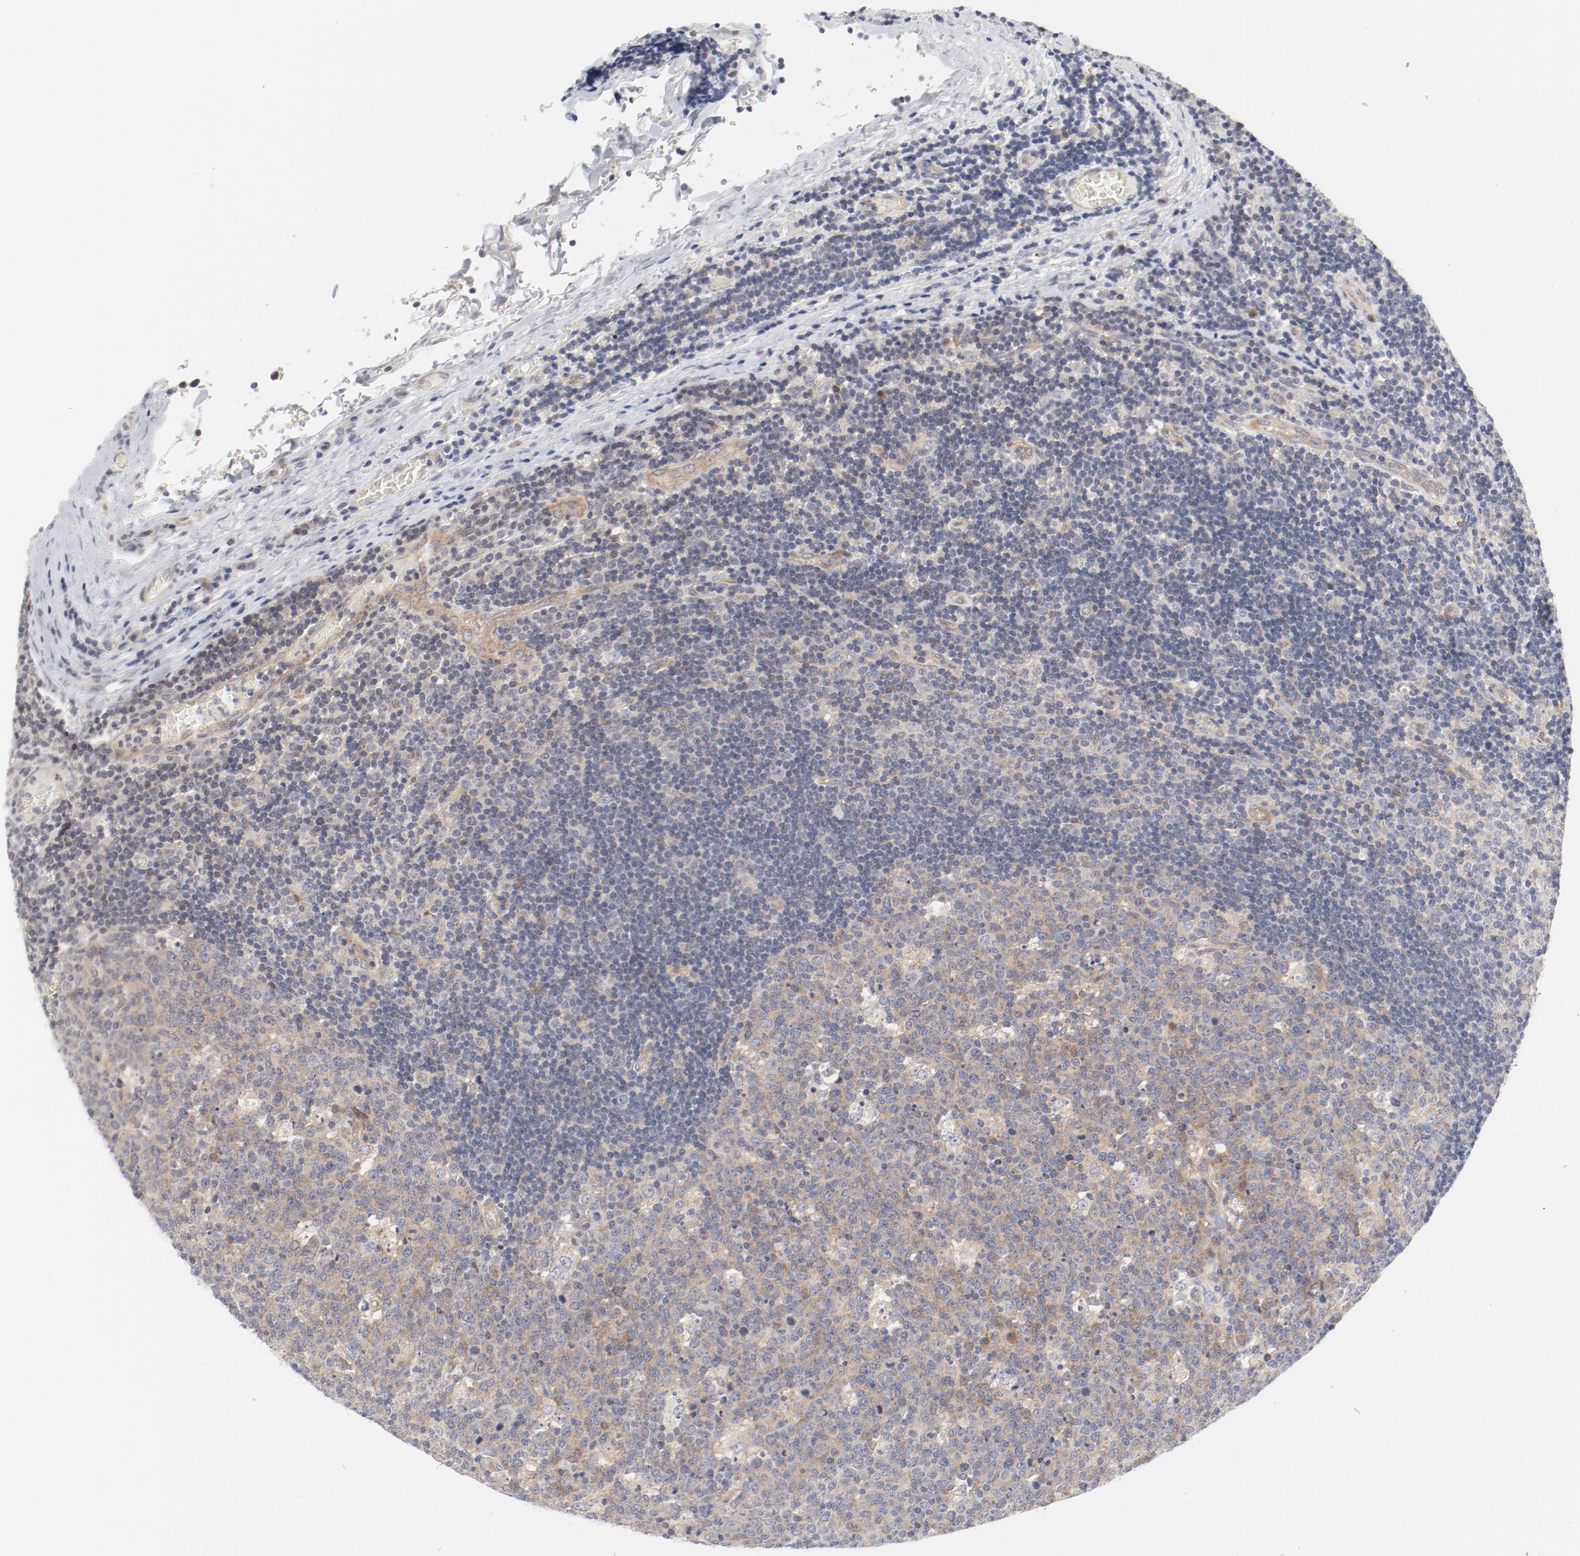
{"staining": {"intensity": "weak", "quantity": ">75%", "location": "cytoplasmic/membranous"}, "tissue": "lymph node", "cell_type": "Germinal center cells", "image_type": "normal", "snomed": [{"axis": "morphology", "description": "Normal tissue, NOS"}, {"axis": "topography", "description": "Lymph node"}, {"axis": "topography", "description": "Salivary gland"}], "caption": "Protein analysis of benign lymph node exhibits weak cytoplasmic/membranous expression in about >75% of germinal center cells. (DAB IHC, brown staining for protein, blue staining for nuclei).", "gene": "BAD", "patient": {"sex": "male", "age": 8}}